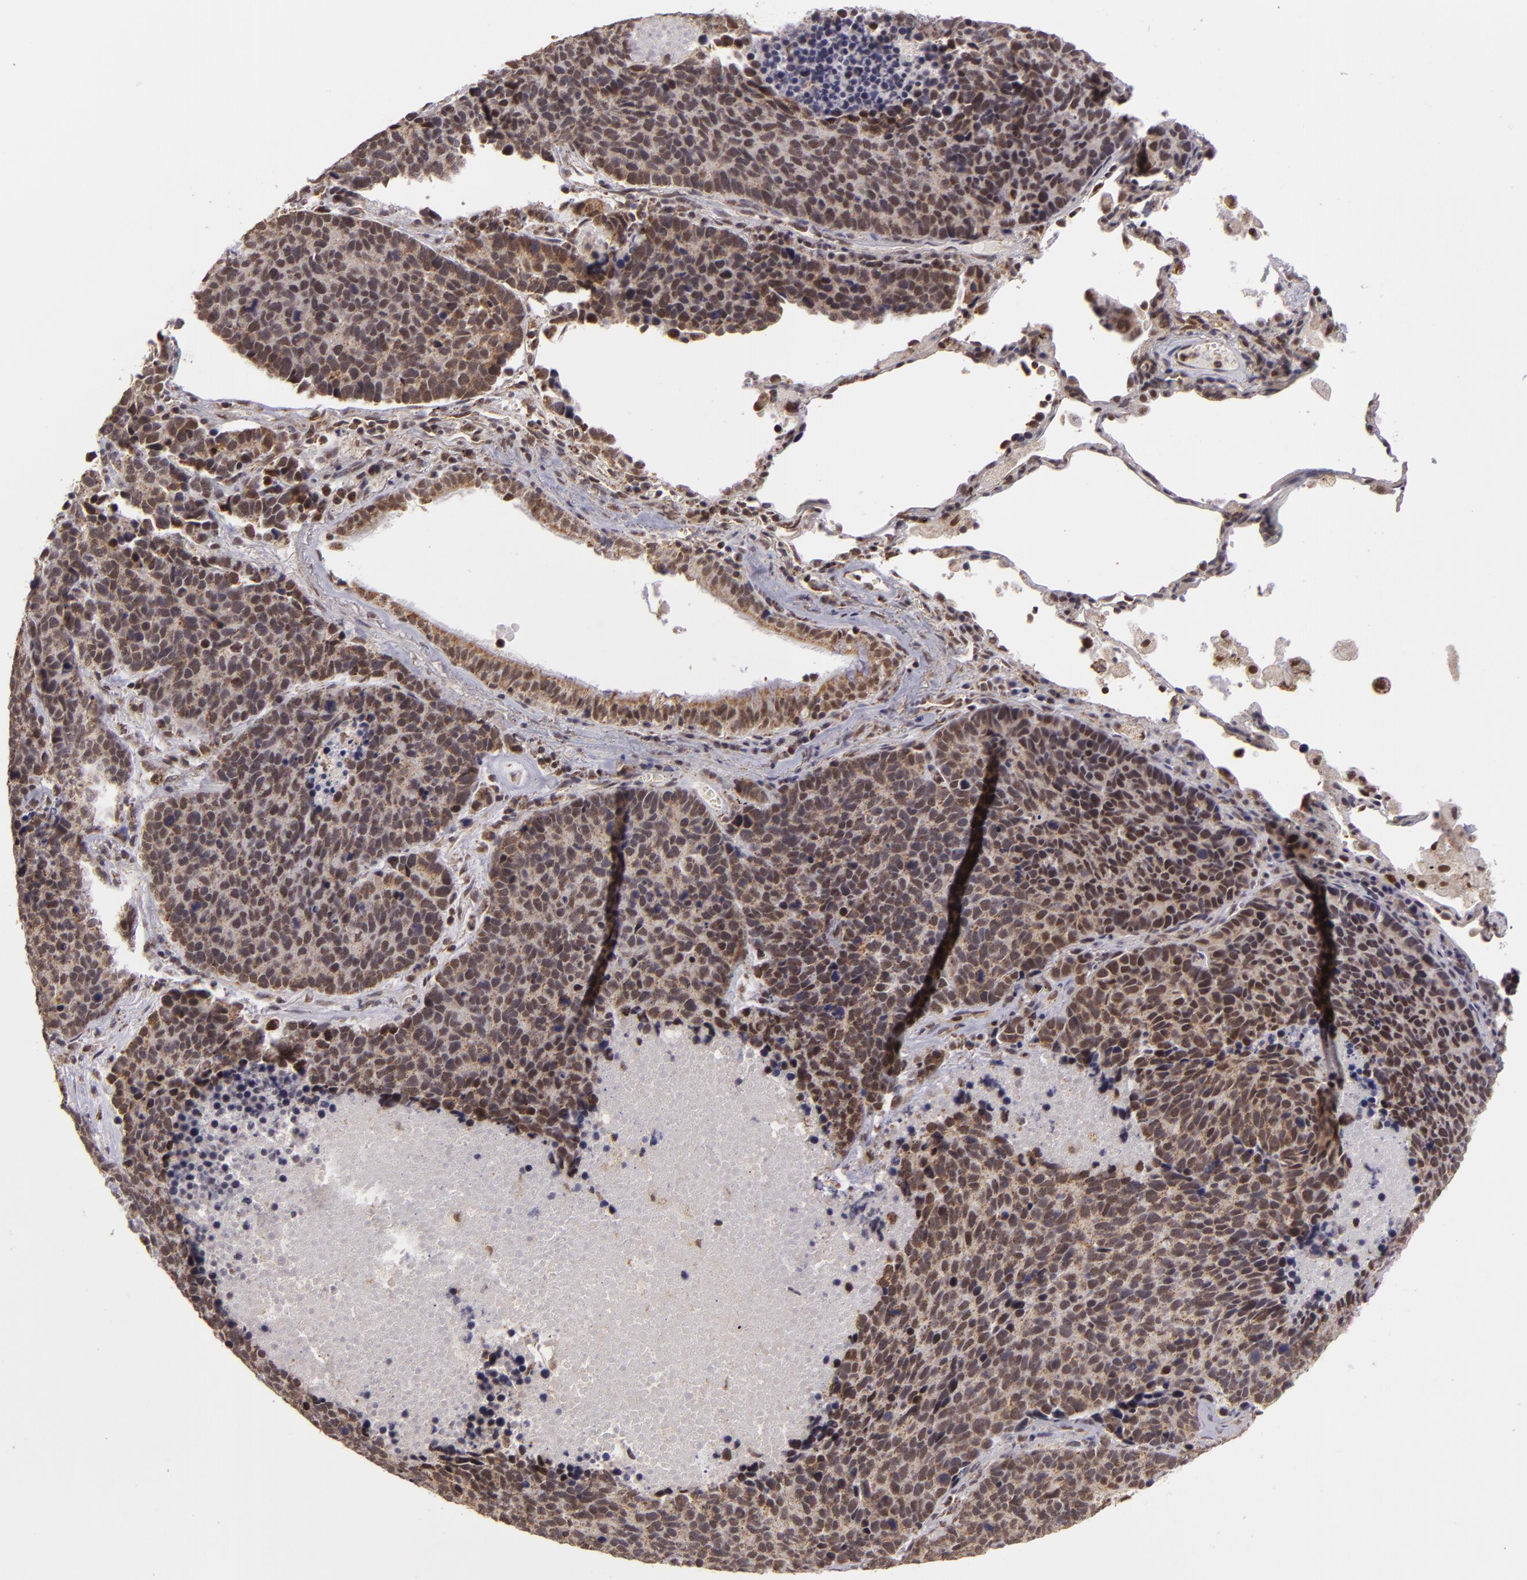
{"staining": {"intensity": "weak", "quantity": ">75%", "location": "nuclear"}, "tissue": "lung cancer", "cell_type": "Tumor cells", "image_type": "cancer", "snomed": [{"axis": "morphology", "description": "Neoplasm, malignant, NOS"}, {"axis": "topography", "description": "Lung"}], "caption": "About >75% of tumor cells in human lung neoplasm (malignant) demonstrate weak nuclear protein expression as visualized by brown immunohistochemical staining.", "gene": "MXD1", "patient": {"sex": "female", "age": 75}}